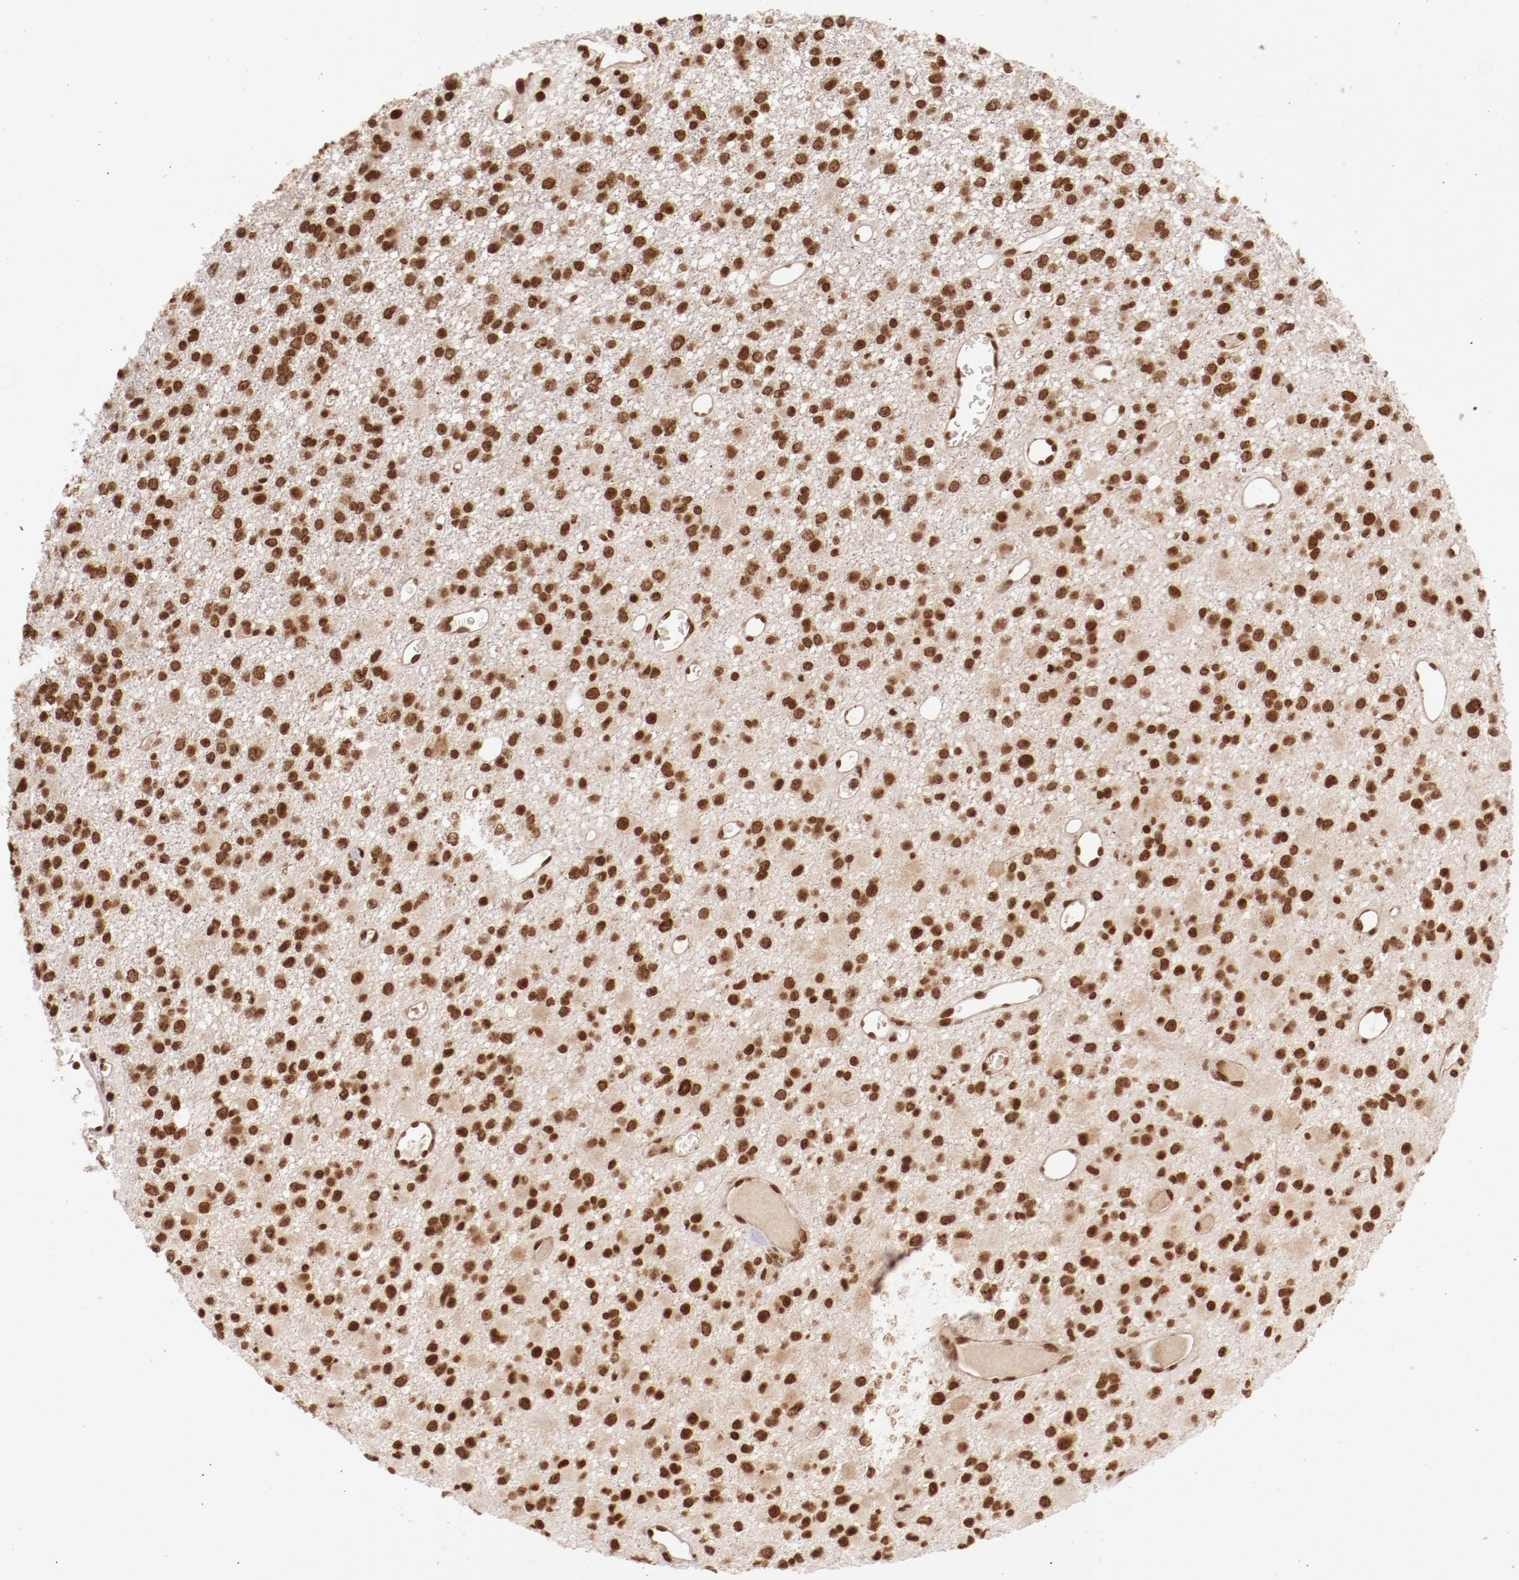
{"staining": {"intensity": "moderate", "quantity": ">75%", "location": "nuclear"}, "tissue": "glioma", "cell_type": "Tumor cells", "image_type": "cancer", "snomed": [{"axis": "morphology", "description": "Glioma, malignant, Low grade"}, {"axis": "topography", "description": "Brain"}], "caption": "Immunohistochemistry (DAB) staining of human glioma reveals moderate nuclear protein positivity in approximately >75% of tumor cells. (DAB (3,3'-diaminobenzidine) IHC with brightfield microscopy, high magnification).", "gene": "ABL2", "patient": {"sex": "male", "age": 42}}